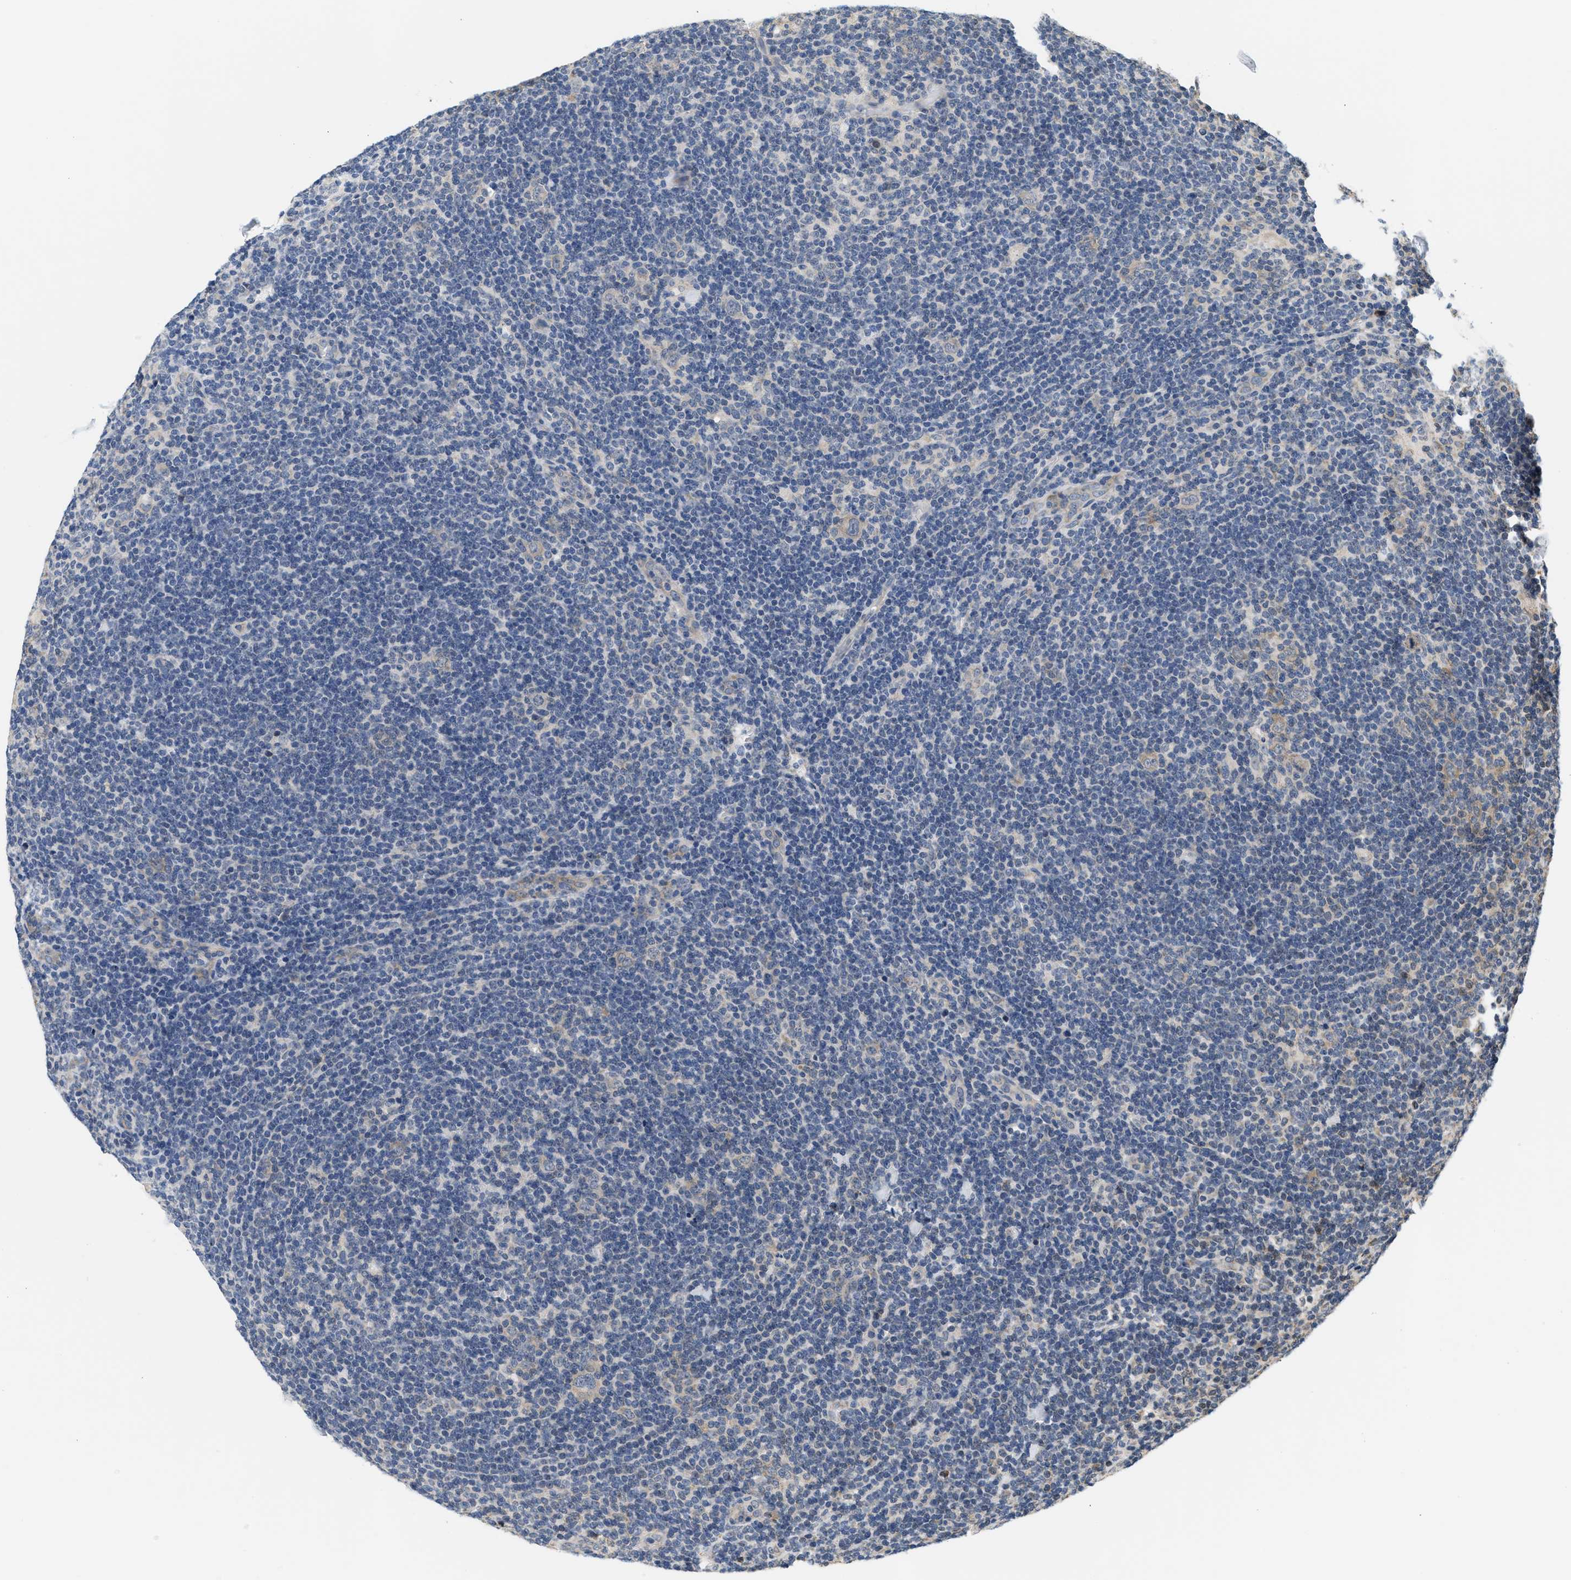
{"staining": {"intensity": "negative", "quantity": "none", "location": "none"}, "tissue": "lymphoma", "cell_type": "Tumor cells", "image_type": "cancer", "snomed": [{"axis": "morphology", "description": "Hodgkin's disease, NOS"}, {"axis": "topography", "description": "Lymph node"}], "caption": "High magnification brightfield microscopy of lymphoma stained with DAB (3,3'-diaminobenzidine) (brown) and counterstained with hematoxylin (blue): tumor cells show no significant staining. (DAB immunohistochemistry (IHC) visualized using brightfield microscopy, high magnification).", "gene": "GIGYF1", "patient": {"sex": "female", "age": 57}}